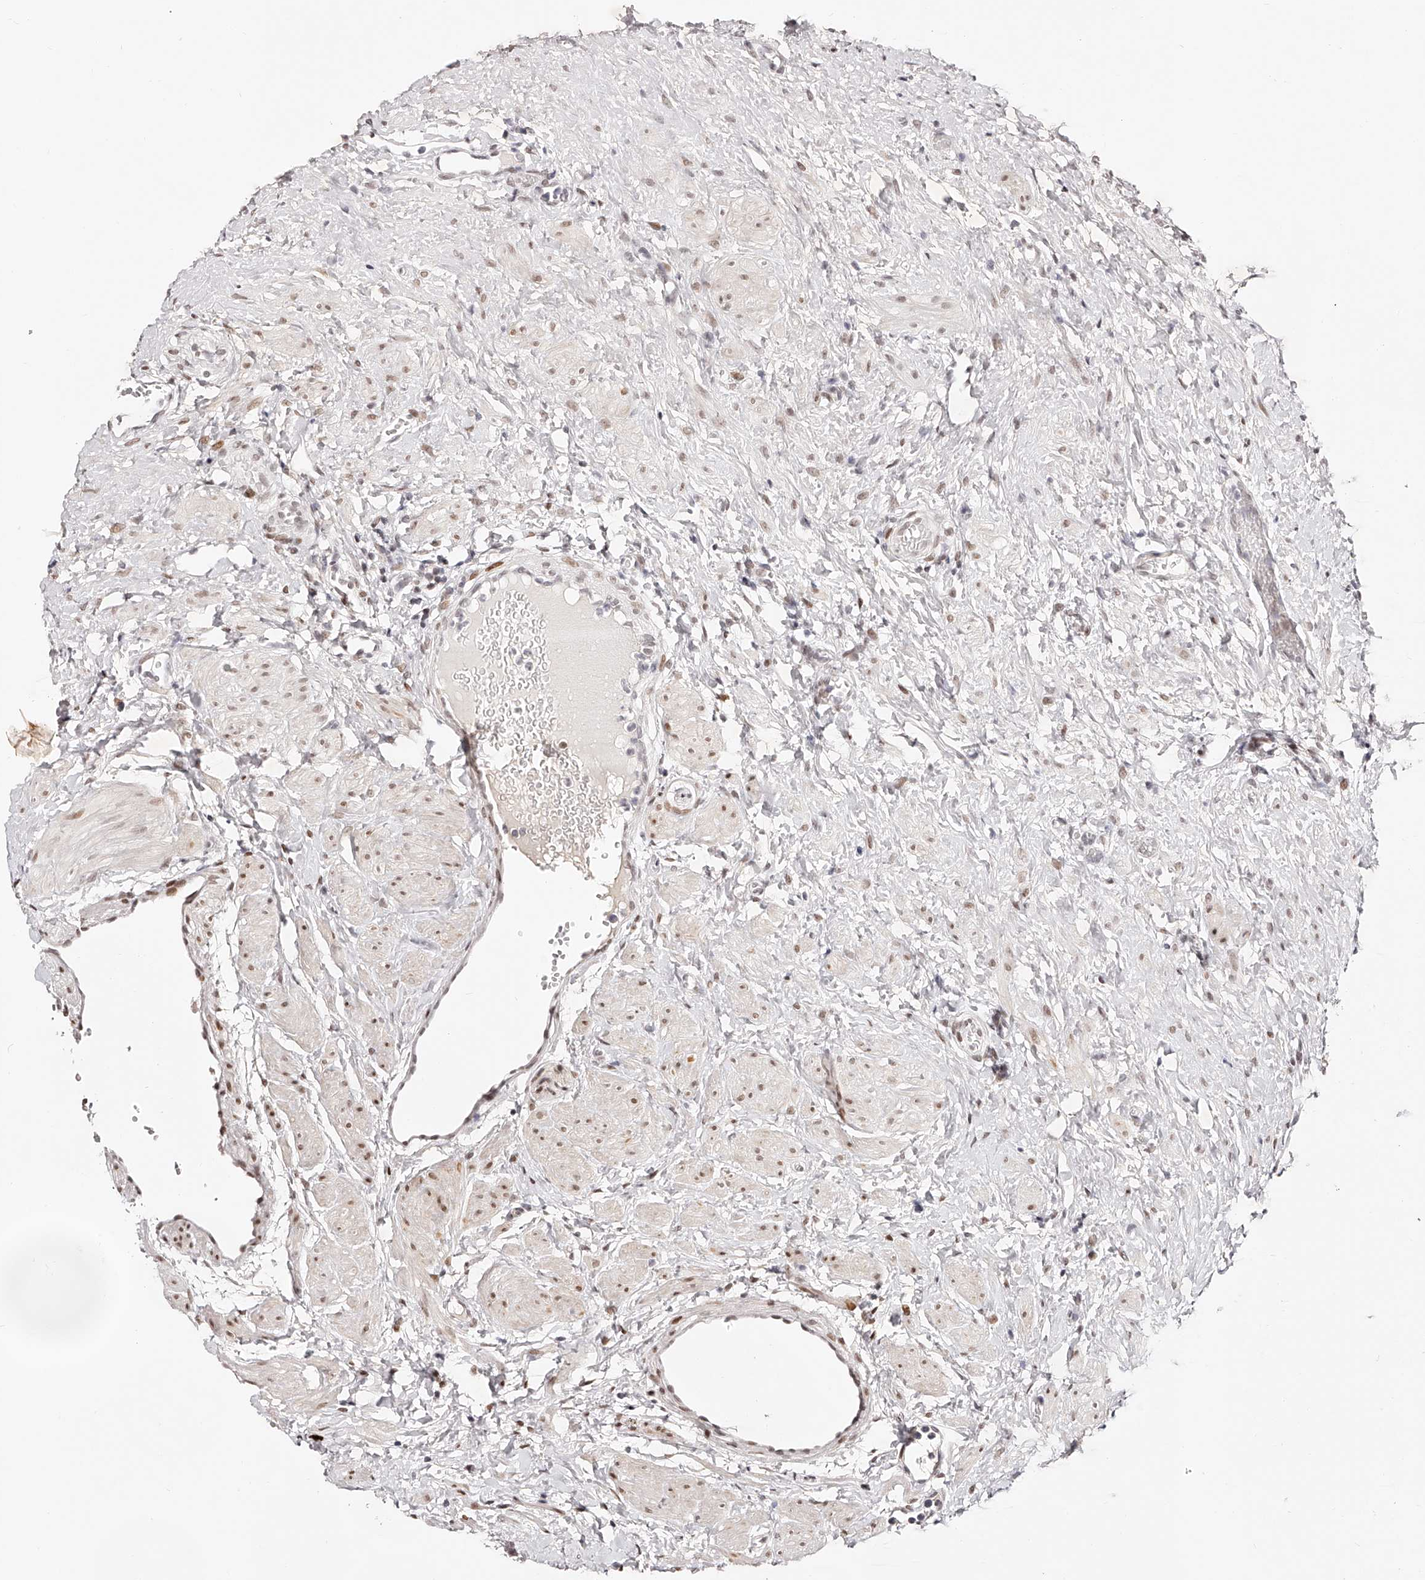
{"staining": {"intensity": "moderate", "quantity": "25%-75%", "location": "nuclear"}, "tissue": "ovary", "cell_type": "Ovarian stroma cells", "image_type": "normal", "snomed": [{"axis": "morphology", "description": "Normal tissue, NOS"}, {"axis": "morphology", "description": "Cyst, NOS"}, {"axis": "topography", "description": "Ovary"}], "caption": "A high-resolution histopathology image shows IHC staining of normal ovary, which shows moderate nuclear expression in approximately 25%-75% of ovarian stroma cells. (DAB = brown stain, brightfield microscopy at high magnification).", "gene": "USF3", "patient": {"sex": "female", "age": 33}}